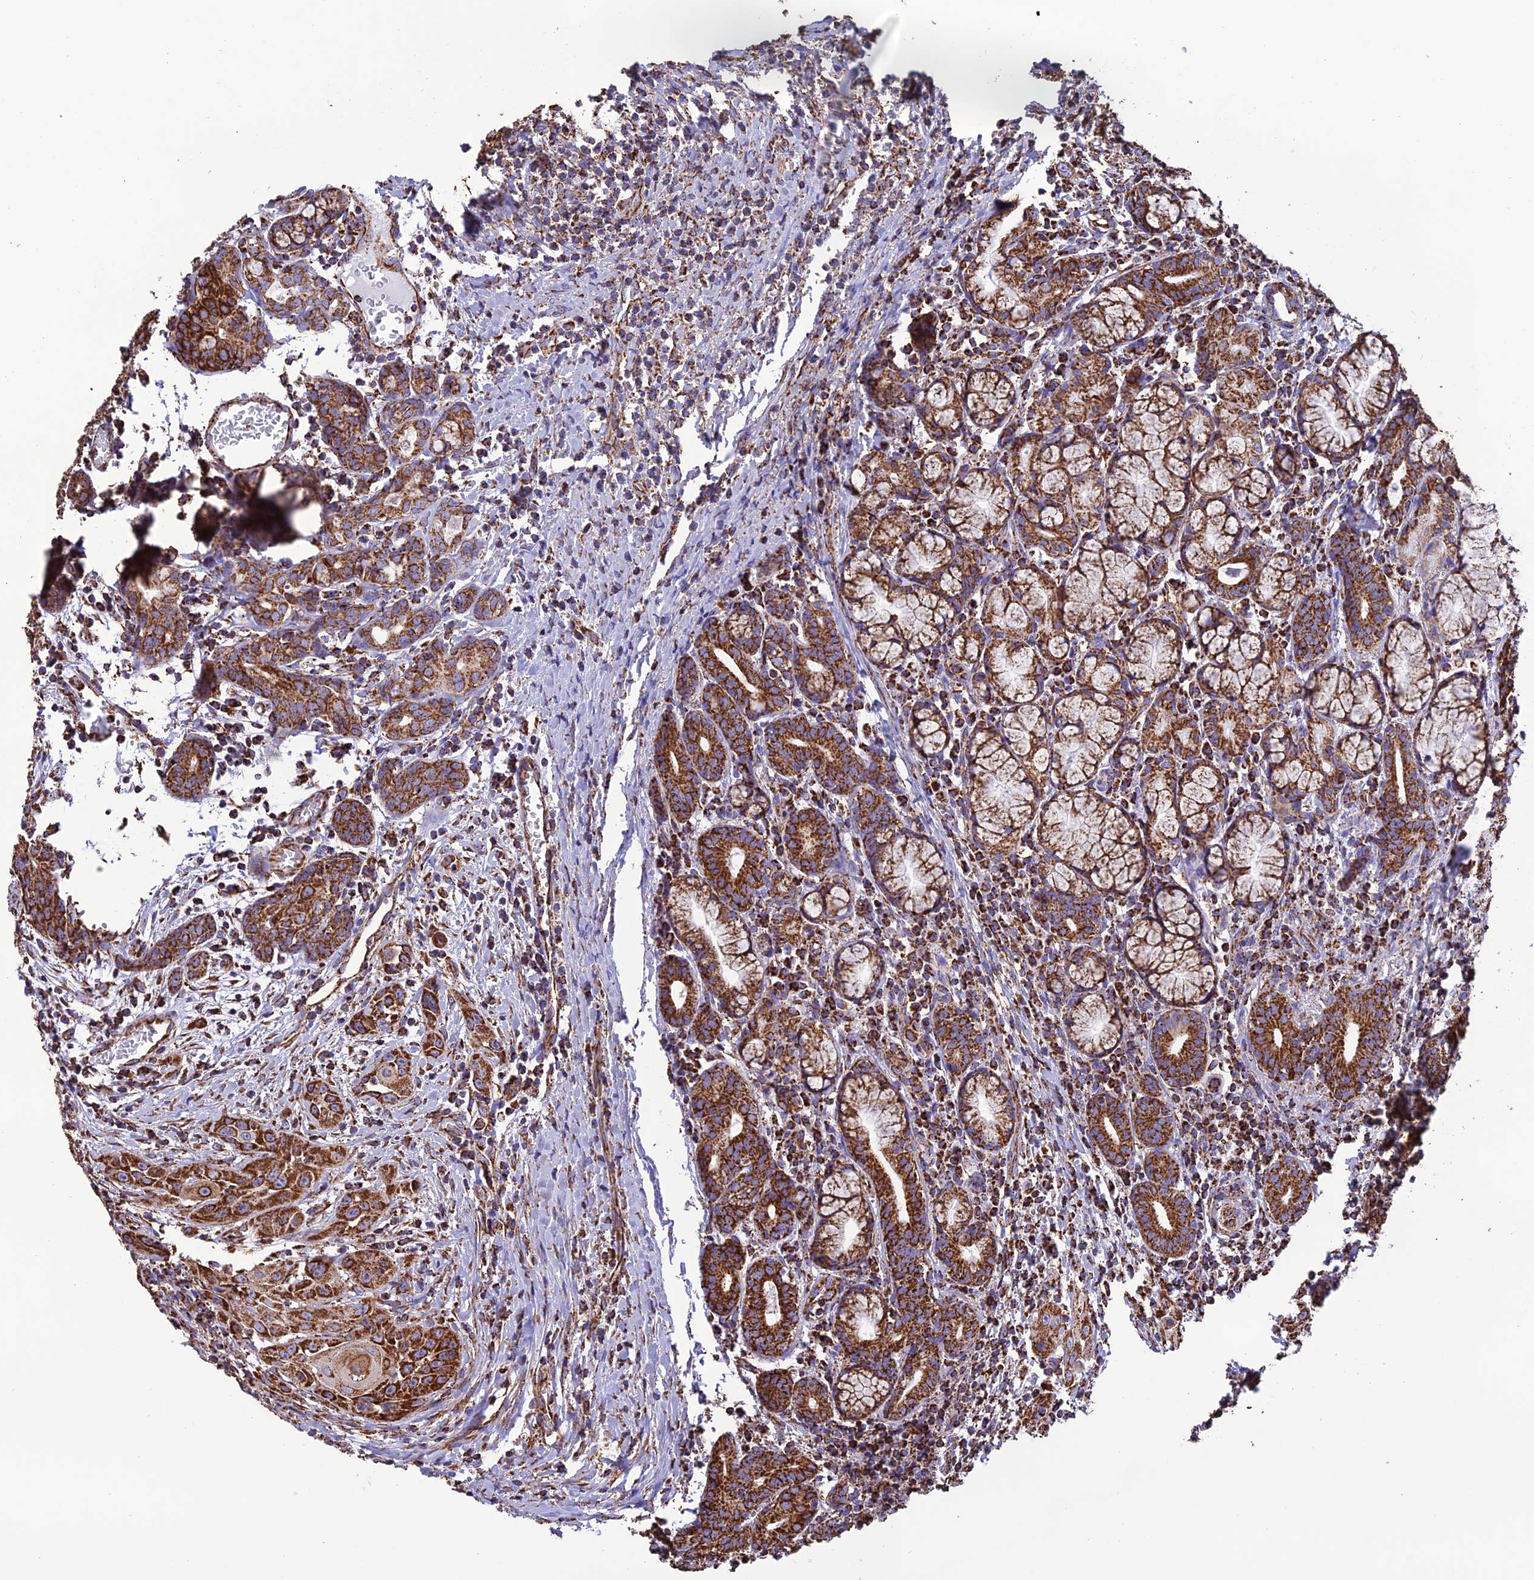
{"staining": {"intensity": "strong", "quantity": ">75%", "location": "cytoplasmic/membranous"}, "tissue": "head and neck cancer", "cell_type": "Tumor cells", "image_type": "cancer", "snomed": [{"axis": "morphology", "description": "Squamous cell carcinoma, NOS"}, {"axis": "topography", "description": "Oral tissue"}, {"axis": "topography", "description": "Head-Neck"}], "caption": "This is a photomicrograph of immunohistochemistry (IHC) staining of squamous cell carcinoma (head and neck), which shows strong positivity in the cytoplasmic/membranous of tumor cells.", "gene": "NDUFAF1", "patient": {"sex": "female", "age": 50}}